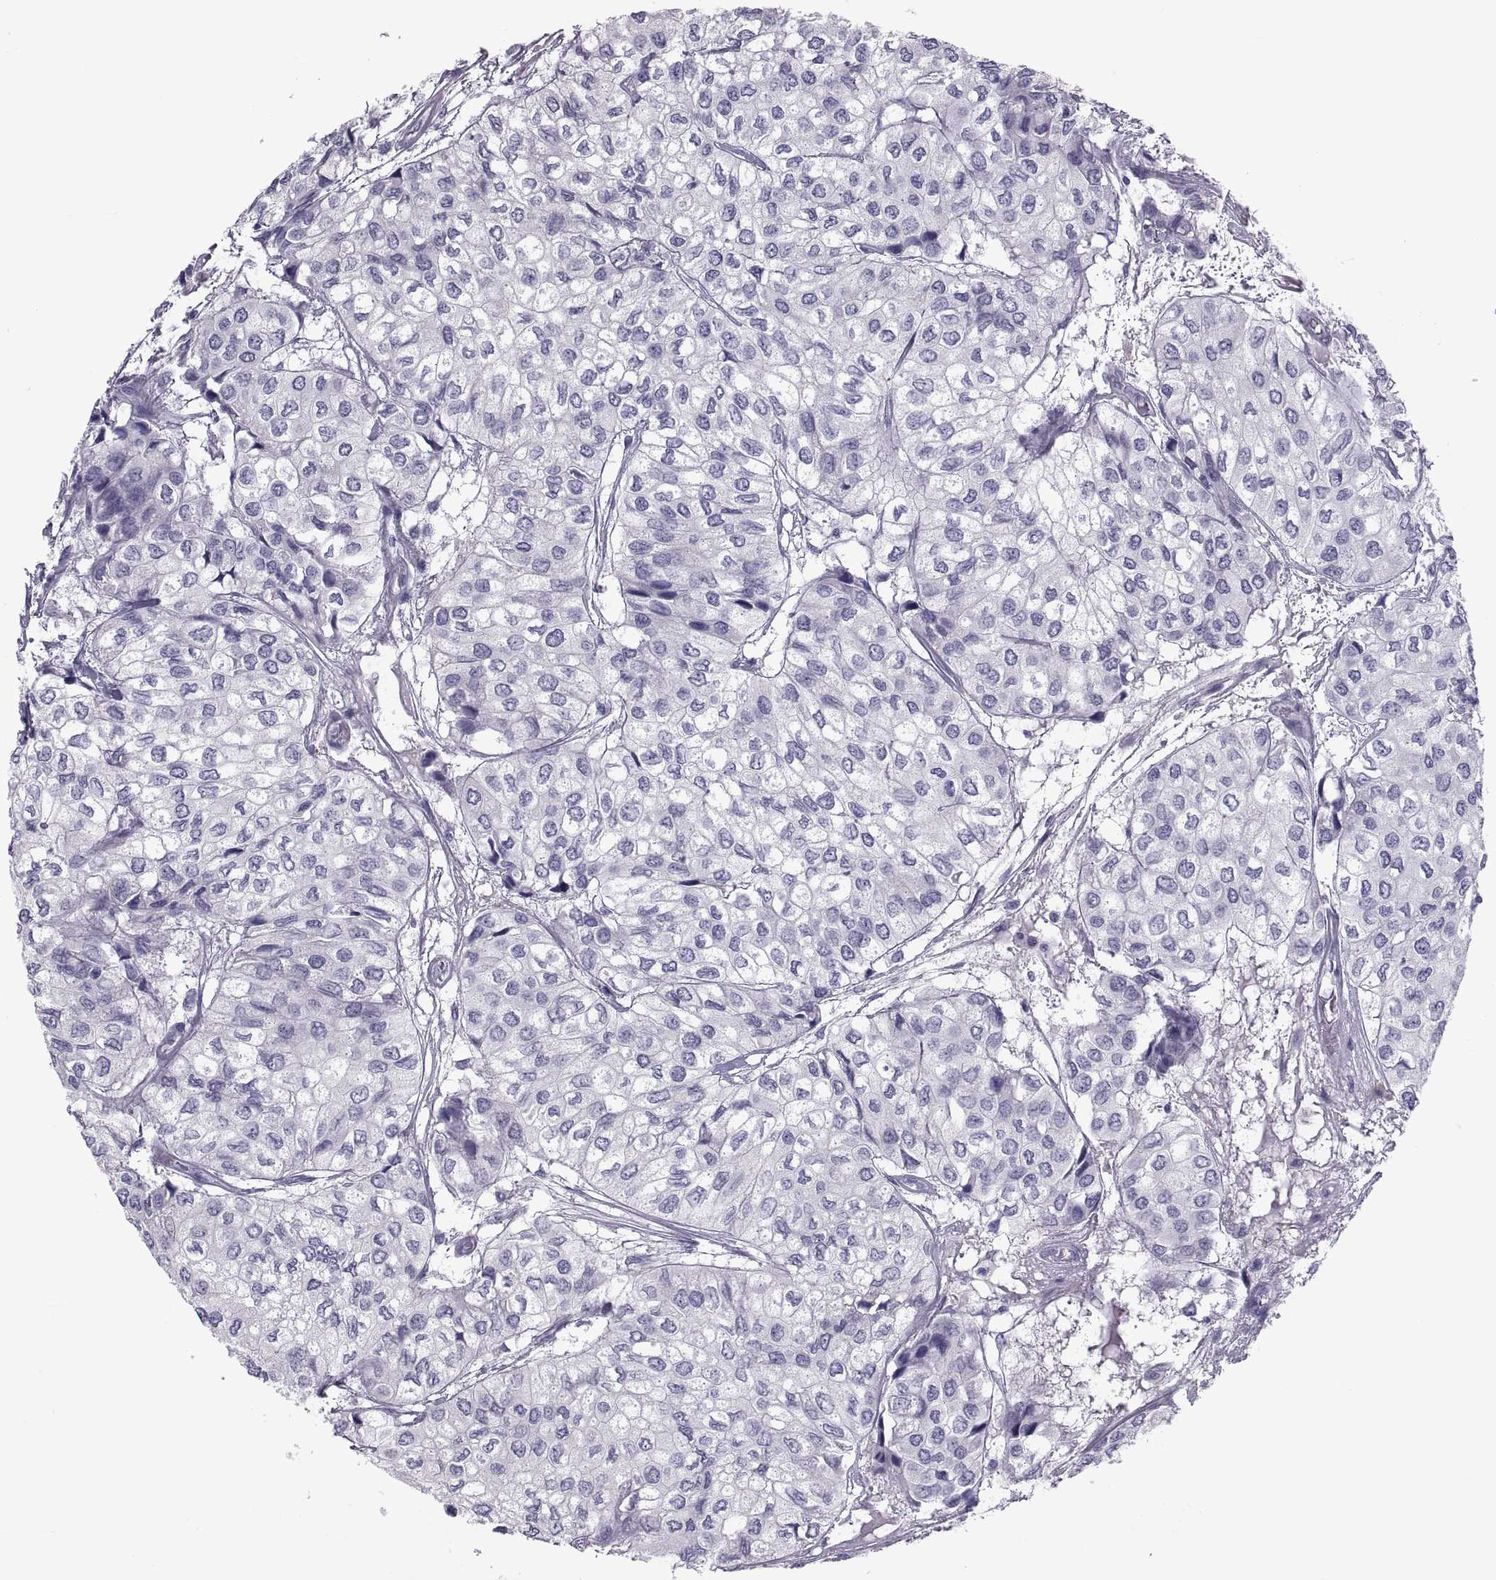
{"staining": {"intensity": "negative", "quantity": "none", "location": "none"}, "tissue": "urothelial cancer", "cell_type": "Tumor cells", "image_type": "cancer", "snomed": [{"axis": "morphology", "description": "Urothelial carcinoma, High grade"}, {"axis": "topography", "description": "Urinary bladder"}], "caption": "Tumor cells show no significant positivity in urothelial carcinoma (high-grade).", "gene": "MAGEB1", "patient": {"sex": "male", "age": 73}}